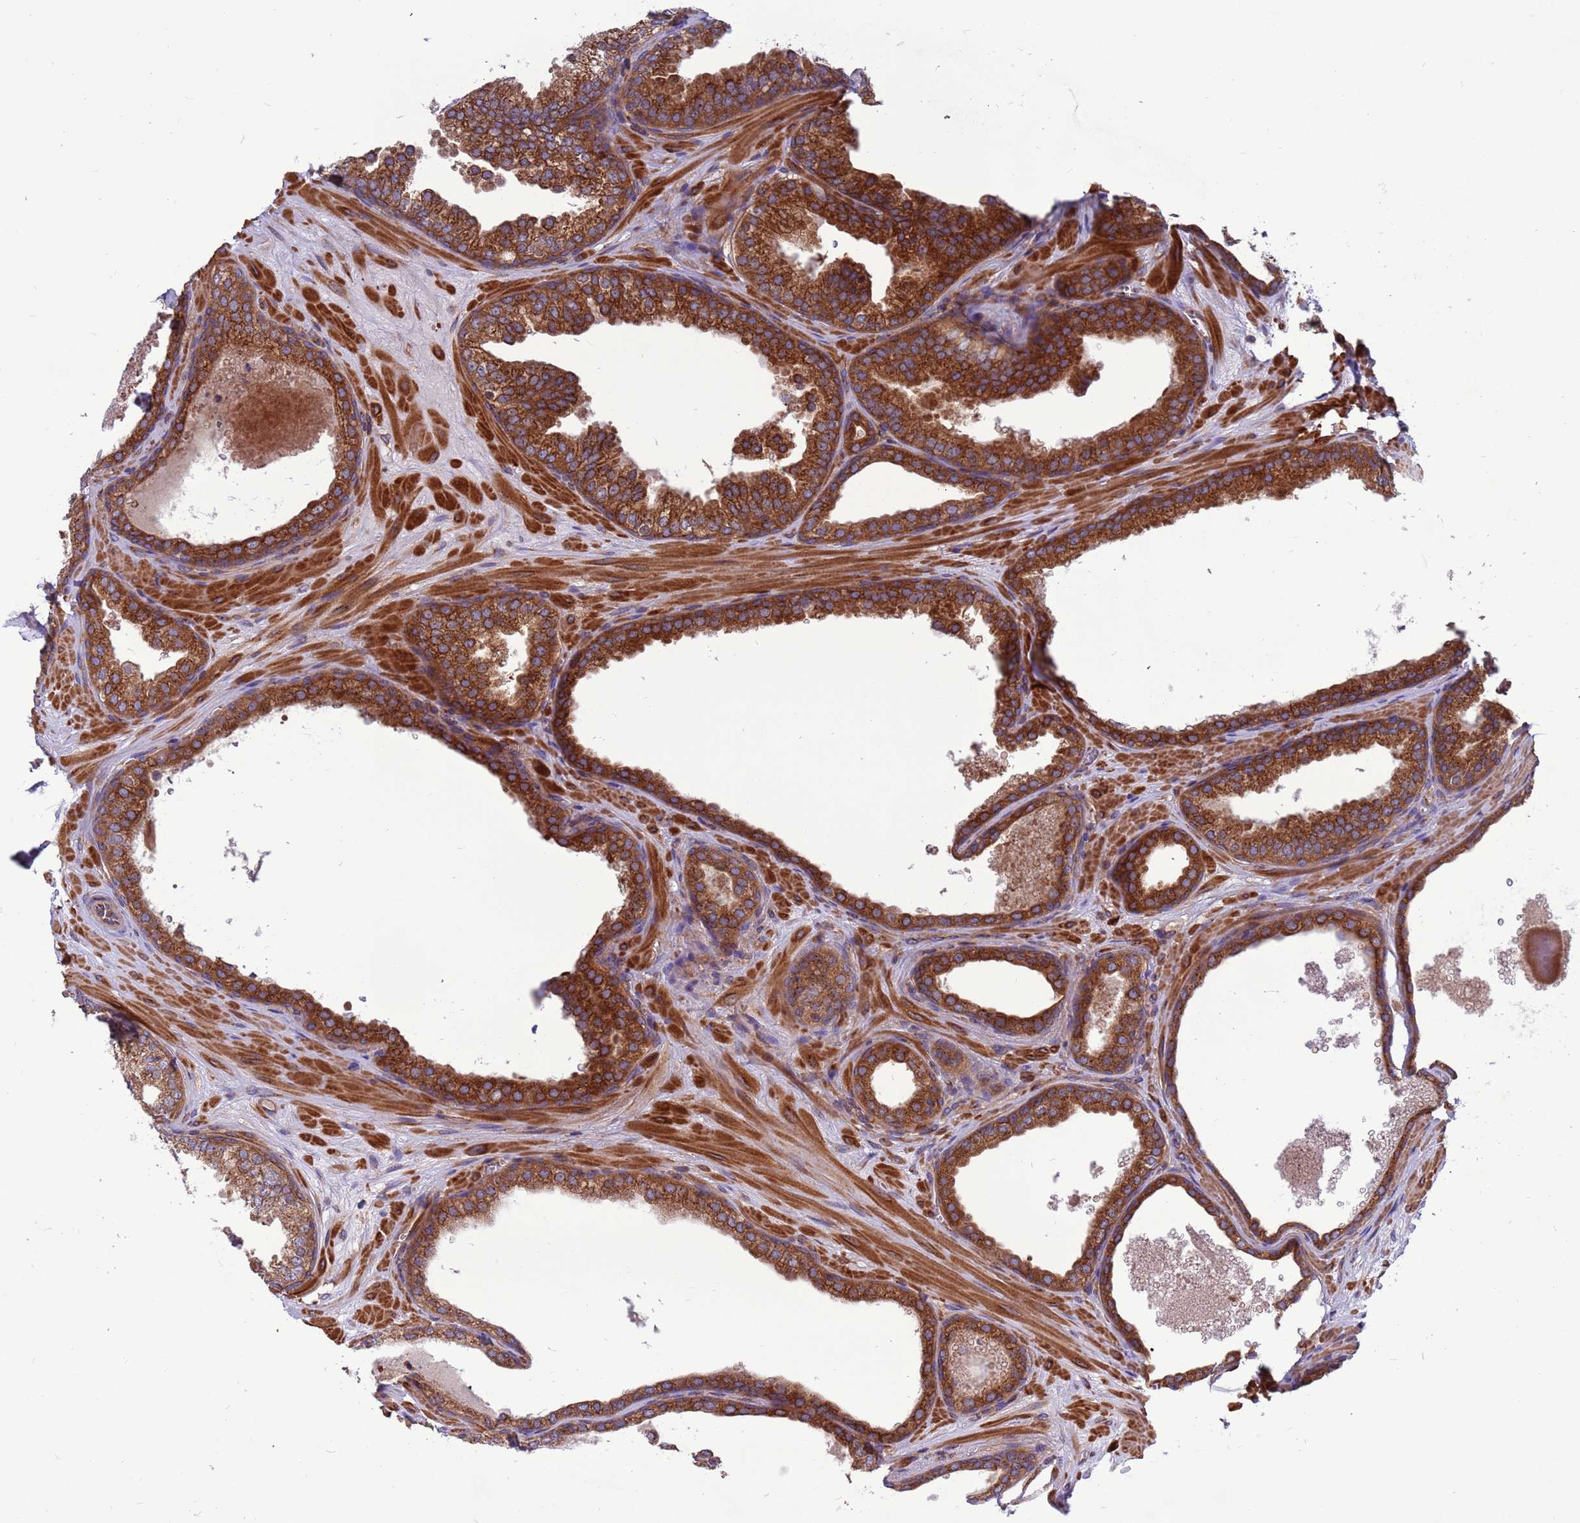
{"staining": {"intensity": "strong", "quantity": ">75%", "location": "cytoplasmic/membranous"}, "tissue": "prostate cancer", "cell_type": "Tumor cells", "image_type": "cancer", "snomed": [{"axis": "morphology", "description": "Adenocarcinoma, High grade"}, {"axis": "topography", "description": "Prostate"}], "caption": "The histopathology image reveals staining of adenocarcinoma (high-grade) (prostate), revealing strong cytoplasmic/membranous protein positivity (brown color) within tumor cells.", "gene": "ZC3HAV1", "patient": {"sex": "male", "age": 59}}